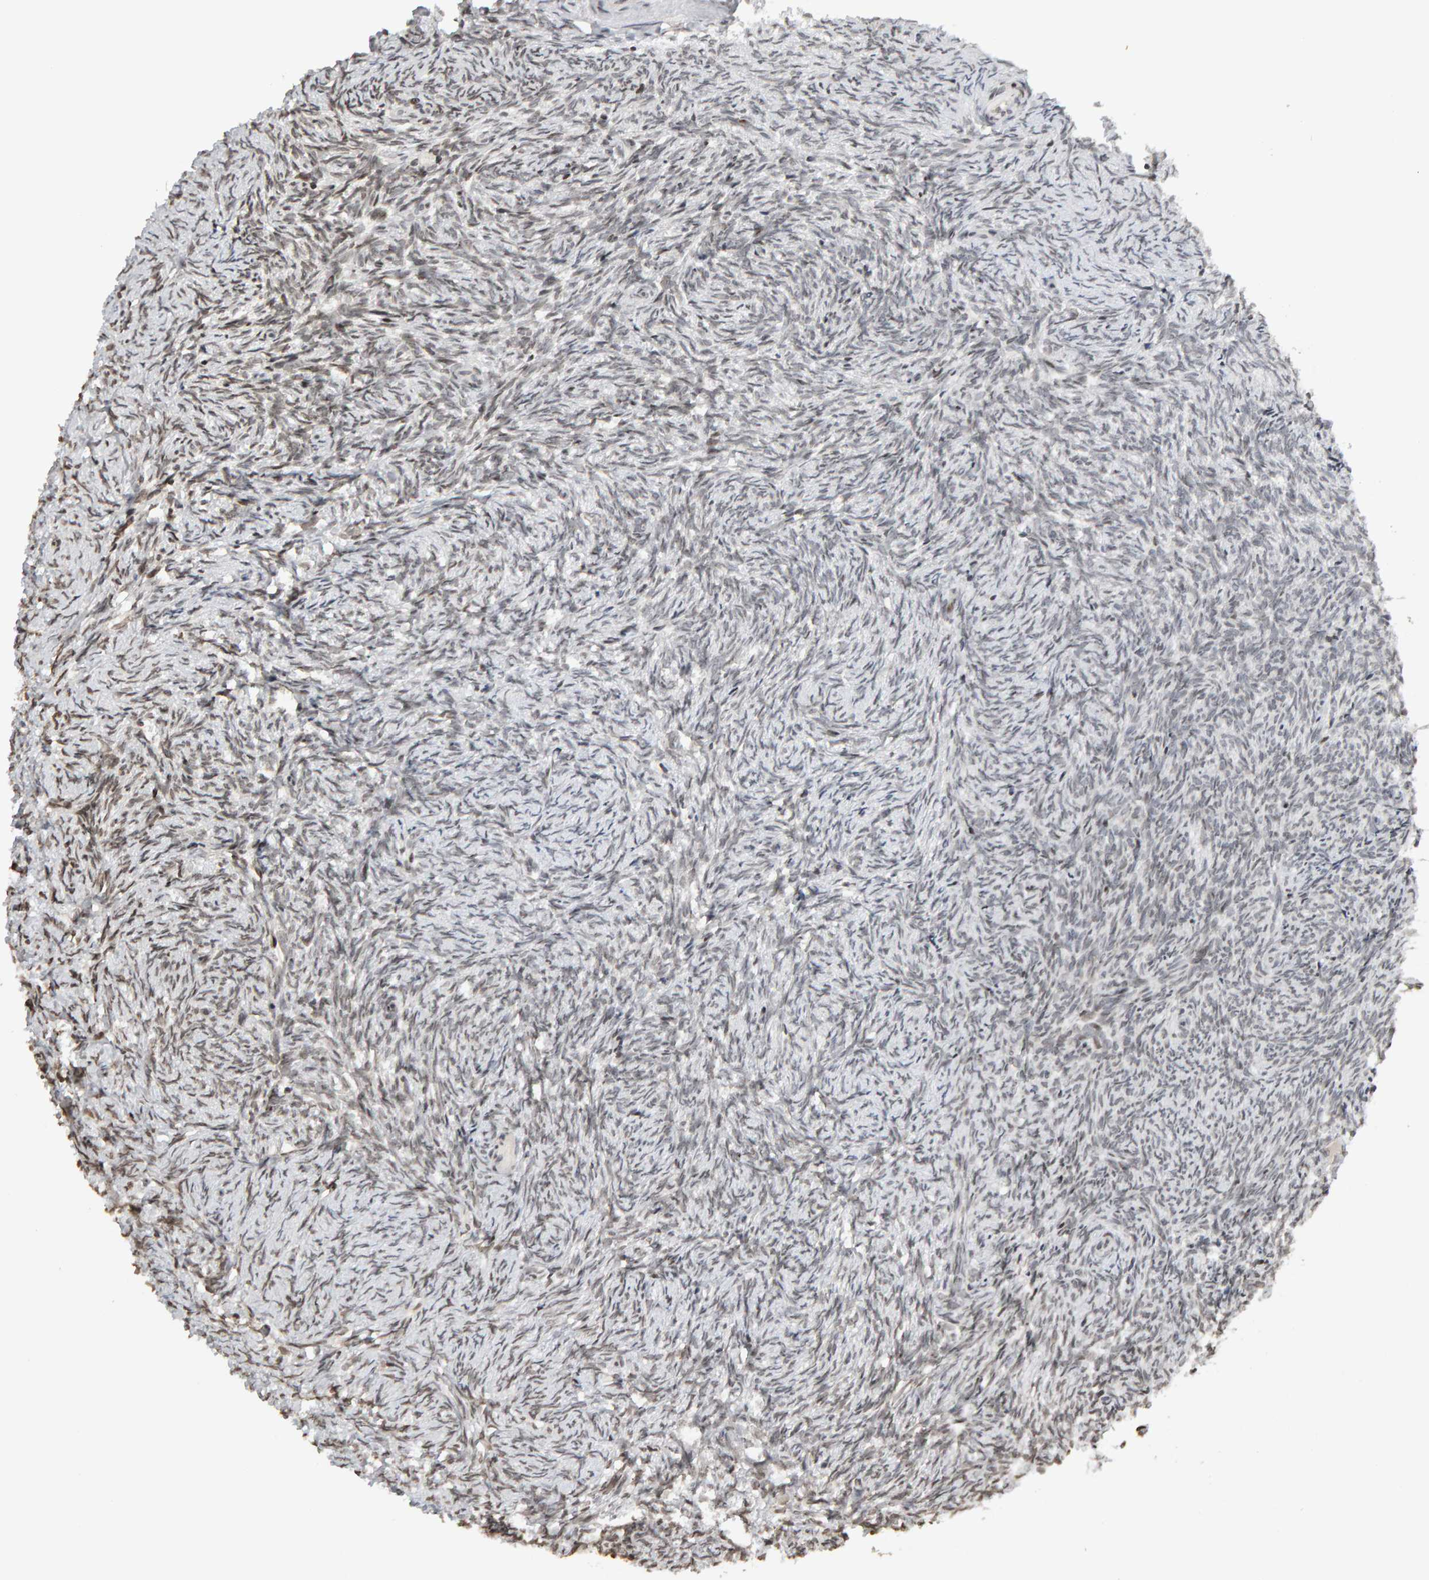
{"staining": {"intensity": "weak", "quantity": "25%-75%", "location": "nuclear"}, "tissue": "ovary", "cell_type": "Ovarian stroma cells", "image_type": "normal", "snomed": [{"axis": "morphology", "description": "Normal tissue, NOS"}, {"axis": "topography", "description": "Ovary"}], "caption": "Protein expression analysis of normal human ovary reveals weak nuclear expression in approximately 25%-75% of ovarian stroma cells.", "gene": "TRAM1", "patient": {"sex": "female", "age": 41}}